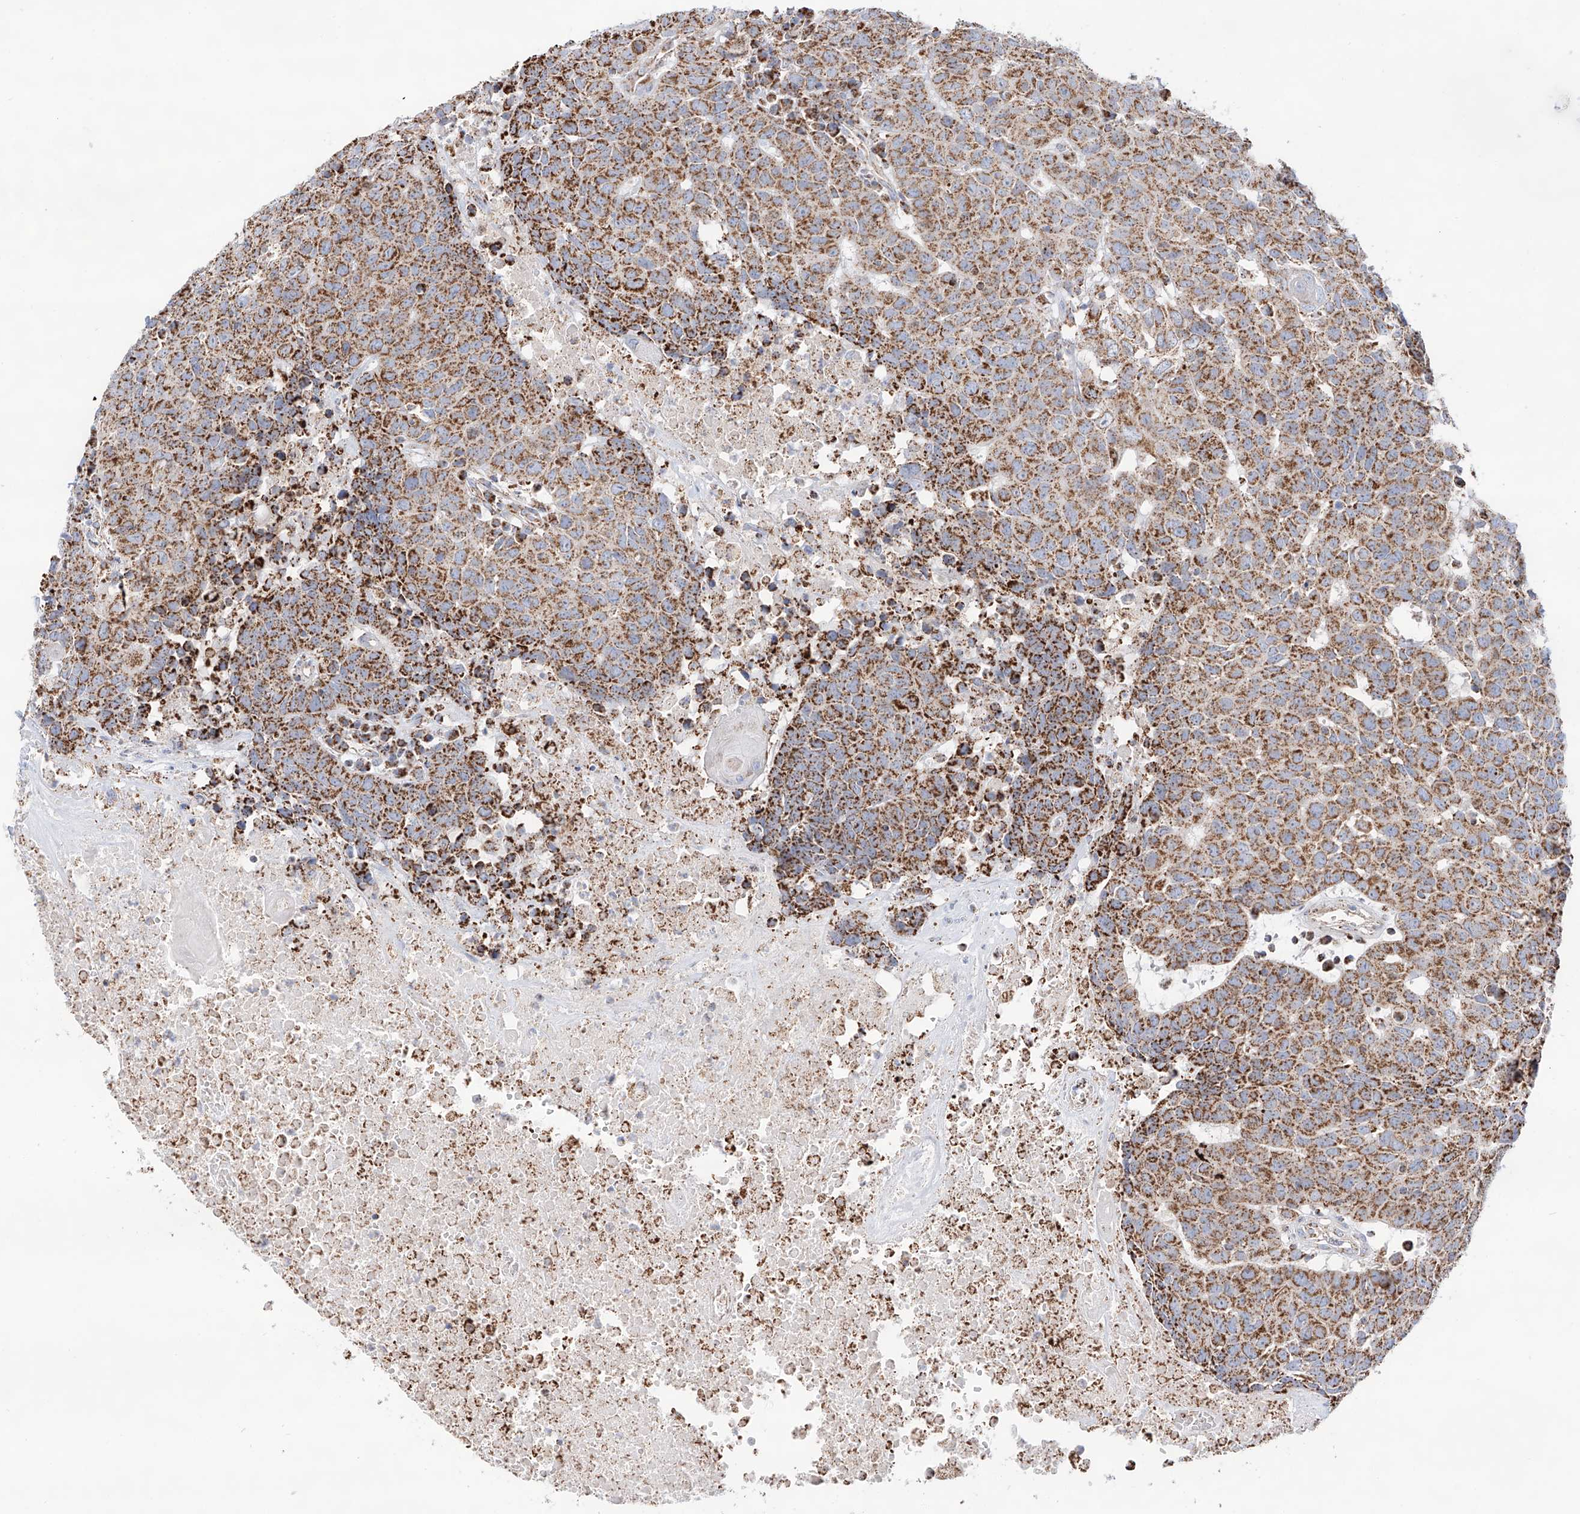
{"staining": {"intensity": "moderate", "quantity": ">75%", "location": "cytoplasmic/membranous"}, "tissue": "head and neck cancer", "cell_type": "Tumor cells", "image_type": "cancer", "snomed": [{"axis": "morphology", "description": "Squamous cell carcinoma, NOS"}, {"axis": "topography", "description": "Head-Neck"}], "caption": "Head and neck cancer (squamous cell carcinoma) tissue displays moderate cytoplasmic/membranous expression in about >75% of tumor cells The staining was performed using DAB (3,3'-diaminobenzidine), with brown indicating positive protein expression. Nuclei are stained blue with hematoxylin.", "gene": "TTC27", "patient": {"sex": "male", "age": 66}}